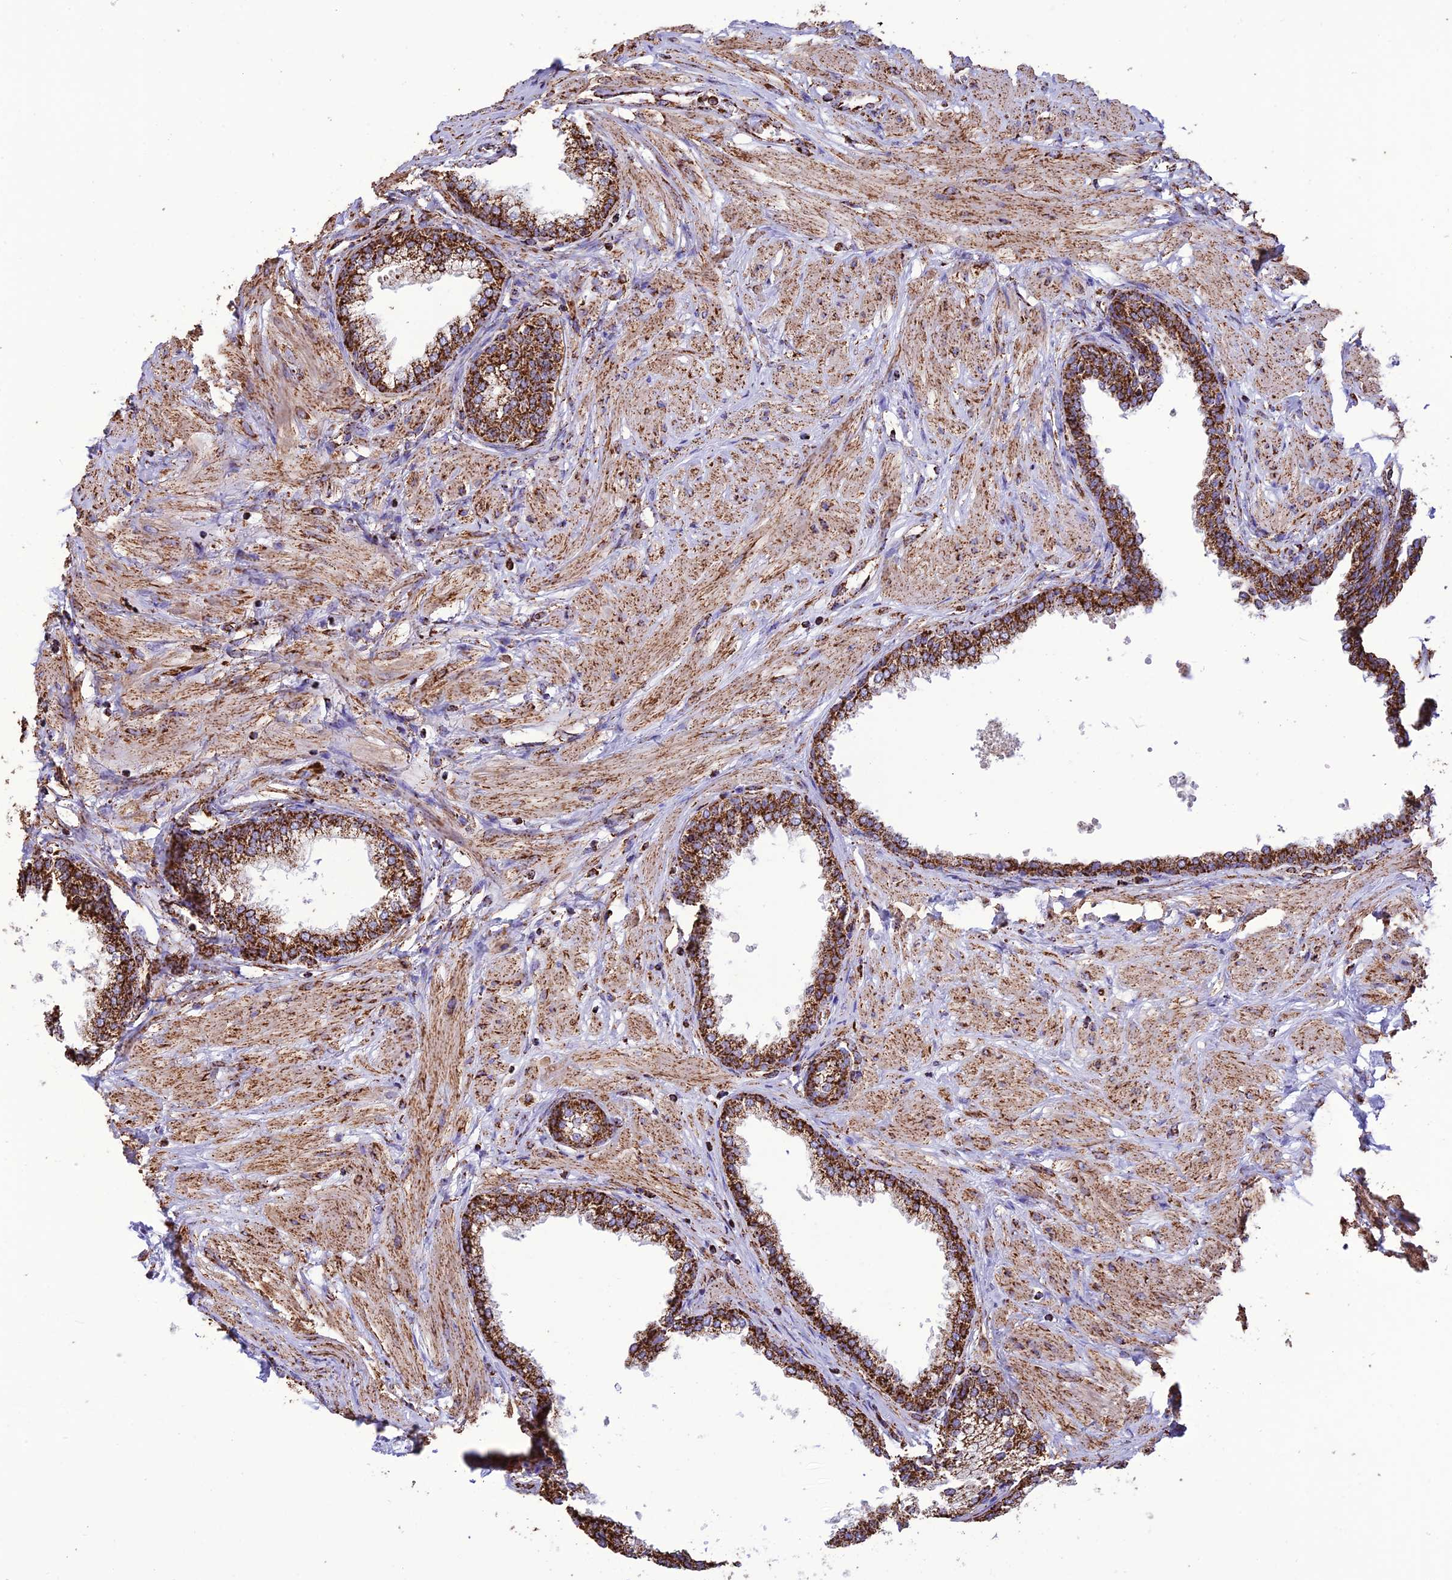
{"staining": {"intensity": "strong", "quantity": ">75%", "location": "cytoplasmic/membranous"}, "tissue": "prostate", "cell_type": "Glandular cells", "image_type": "normal", "snomed": [{"axis": "morphology", "description": "Normal tissue, NOS"}, {"axis": "morphology", "description": "Urothelial carcinoma, Low grade"}, {"axis": "topography", "description": "Urinary bladder"}, {"axis": "topography", "description": "Prostate"}], "caption": "Immunohistochemistry (IHC) of unremarkable prostate exhibits high levels of strong cytoplasmic/membranous expression in about >75% of glandular cells.", "gene": "NDUFAF1", "patient": {"sex": "male", "age": 60}}